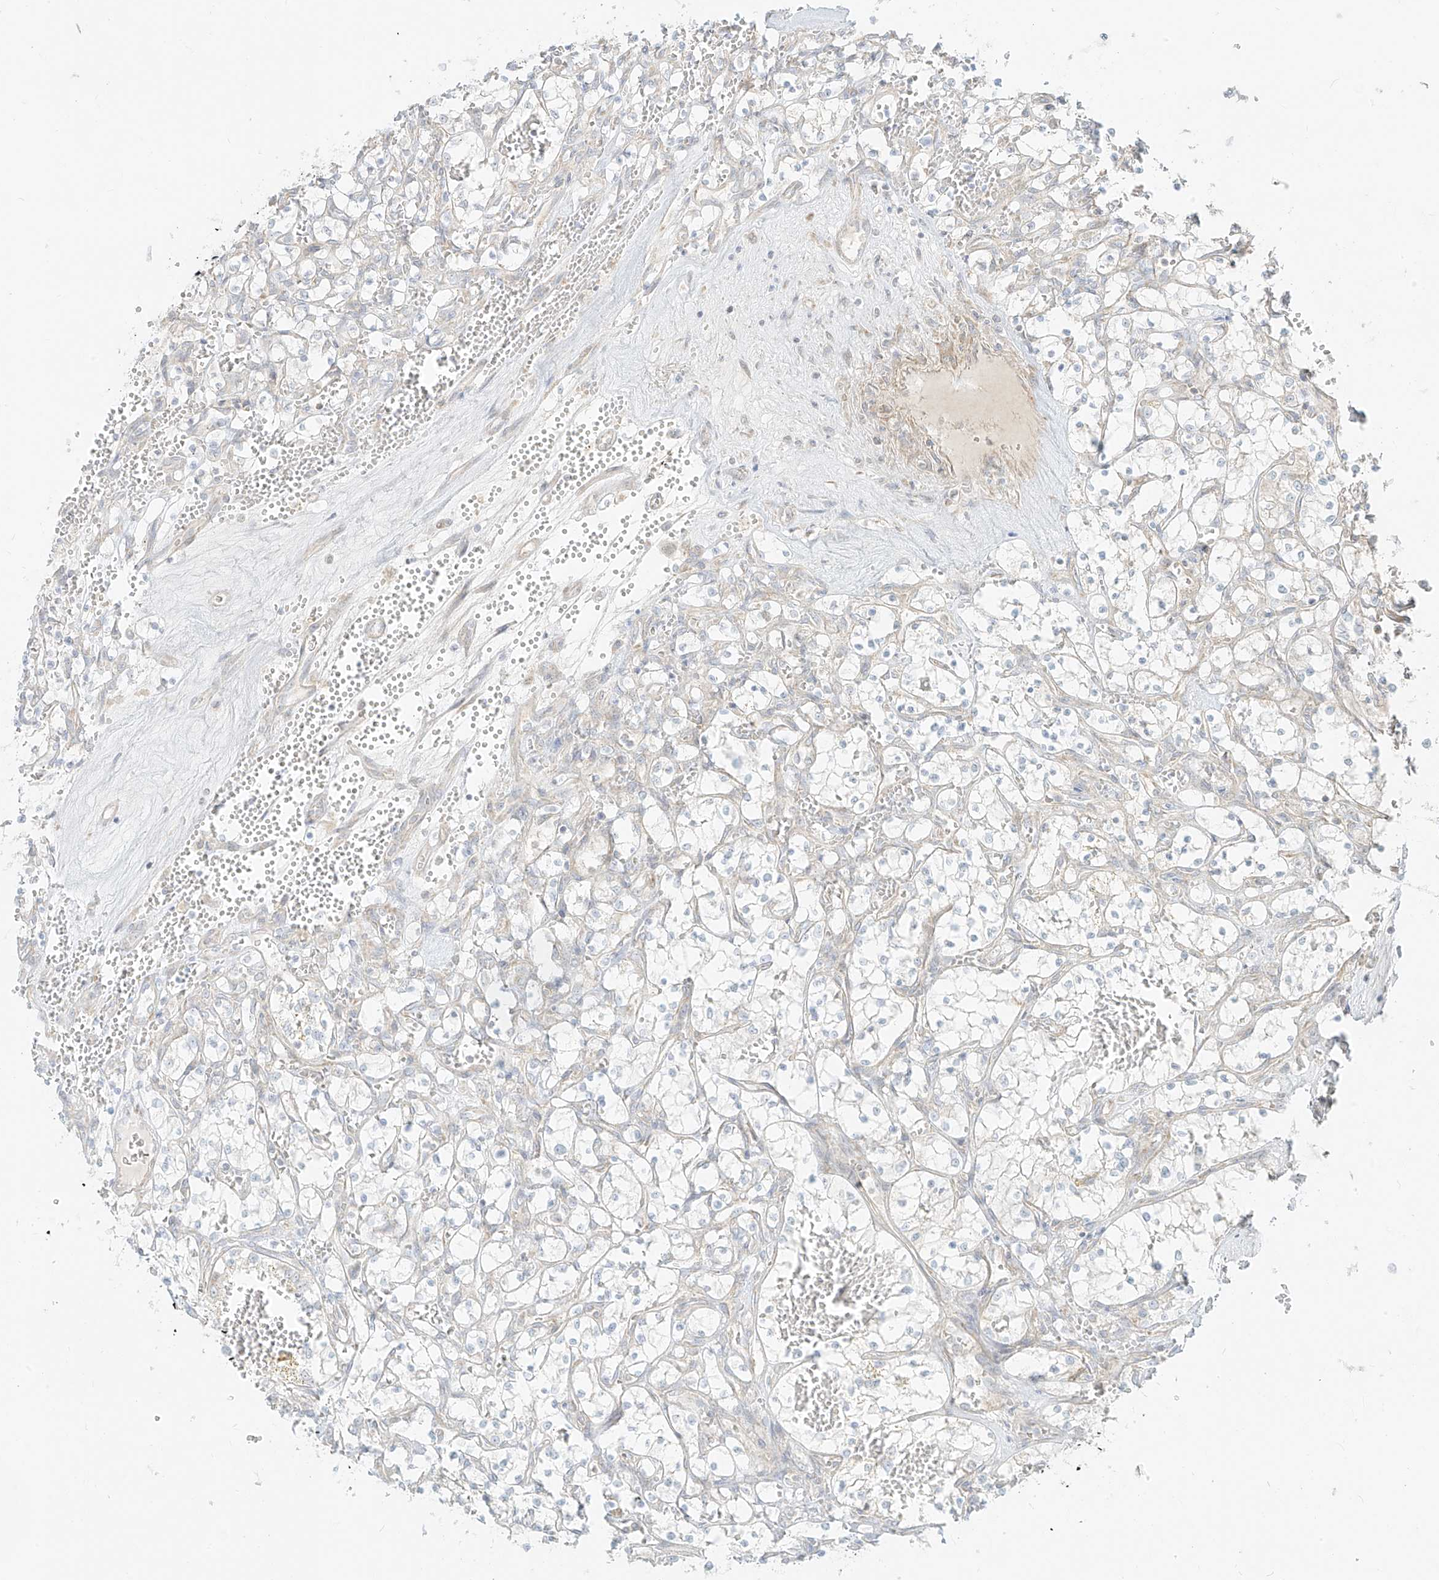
{"staining": {"intensity": "negative", "quantity": "none", "location": "none"}, "tissue": "renal cancer", "cell_type": "Tumor cells", "image_type": "cancer", "snomed": [{"axis": "morphology", "description": "Adenocarcinoma, NOS"}, {"axis": "topography", "description": "Kidney"}], "caption": "There is no significant staining in tumor cells of renal adenocarcinoma.", "gene": "ZIM3", "patient": {"sex": "female", "age": 69}}